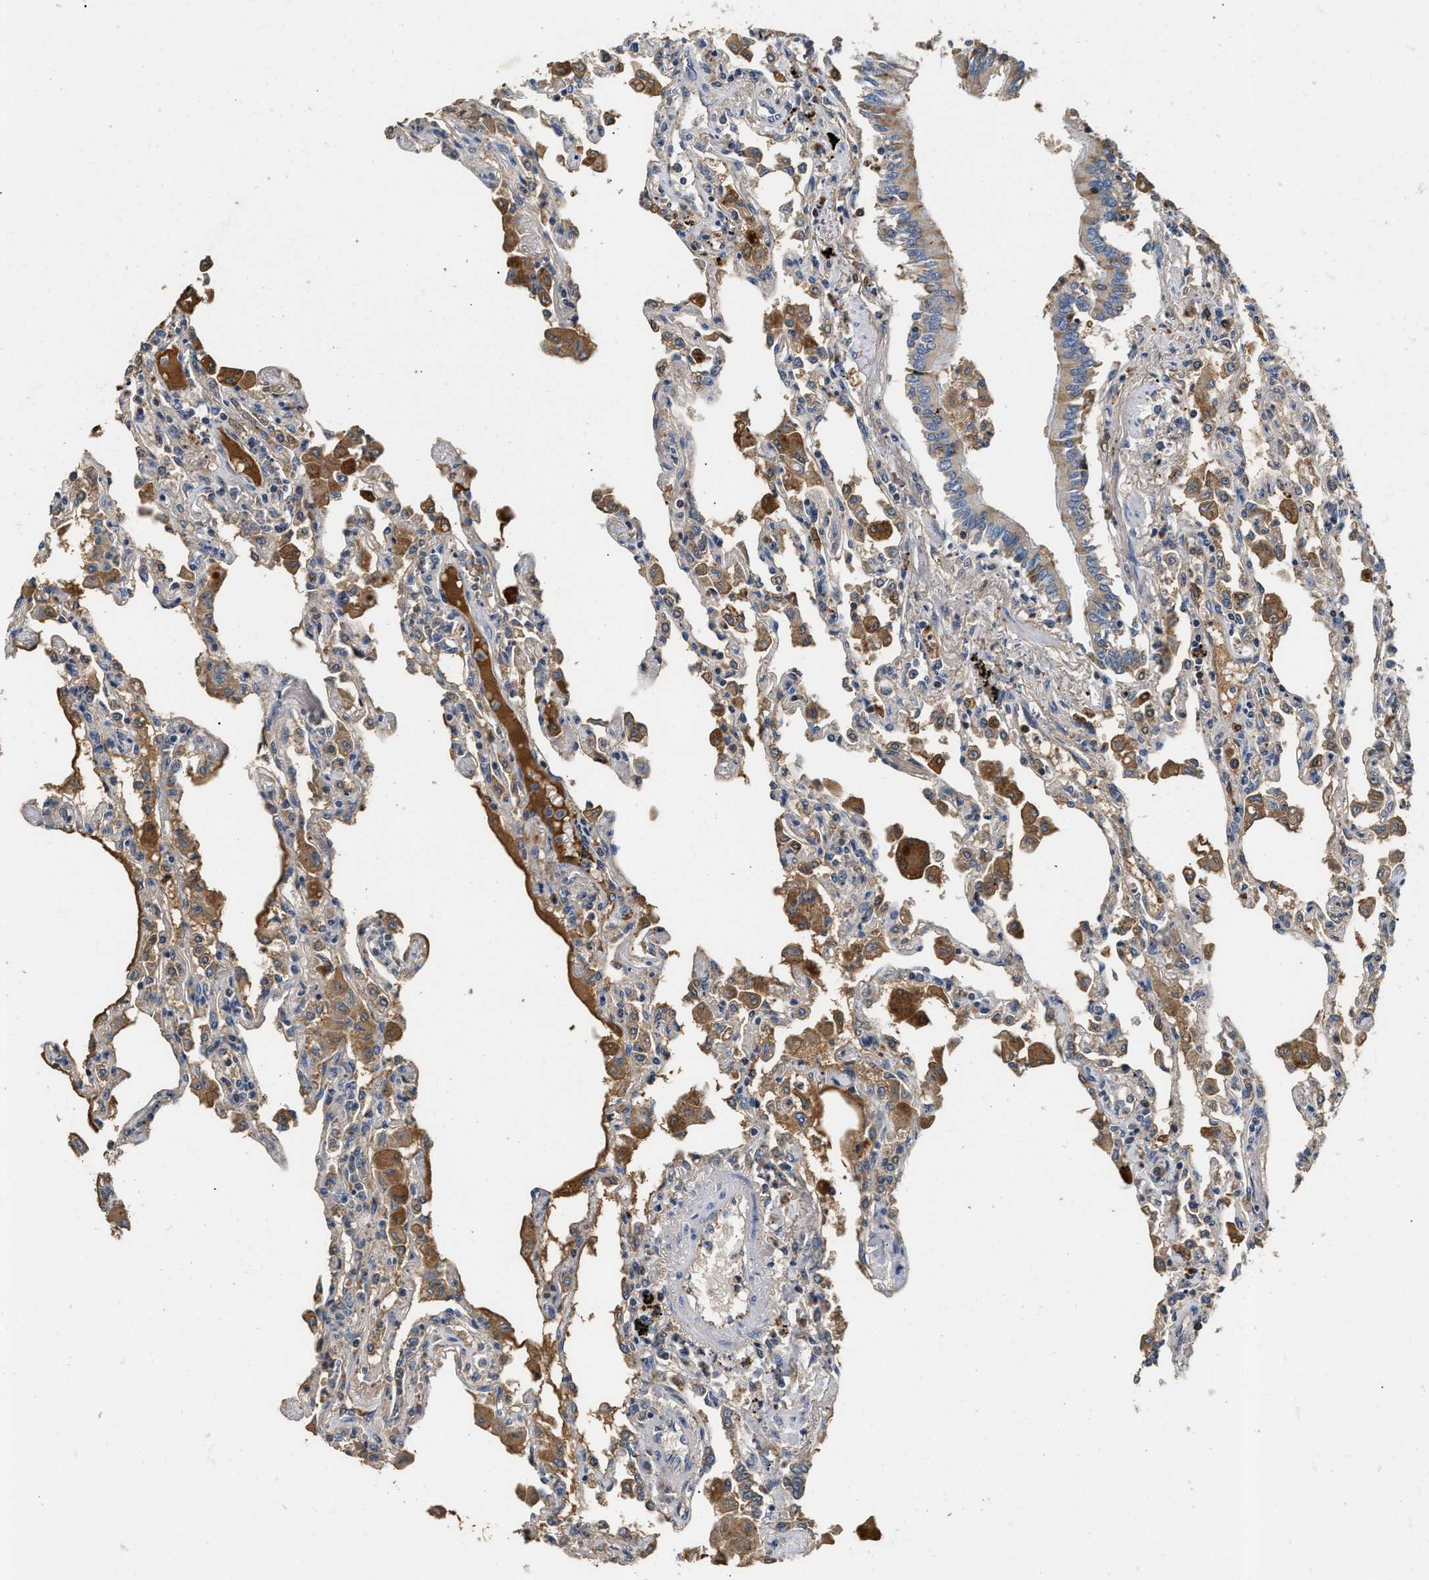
{"staining": {"intensity": "moderate", "quantity": "25%-75%", "location": "cytoplasmic/membranous"}, "tissue": "lung", "cell_type": "Alveolar cells", "image_type": "normal", "snomed": [{"axis": "morphology", "description": "Normal tissue, NOS"}, {"axis": "topography", "description": "Bronchus"}, {"axis": "topography", "description": "Lung"}], "caption": "Immunohistochemical staining of benign lung exhibits moderate cytoplasmic/membranous protein expression in approximately 25%-75% of alveolar cells.", "gene": "C3", "patient": {"sex": "female", "age": 49}}